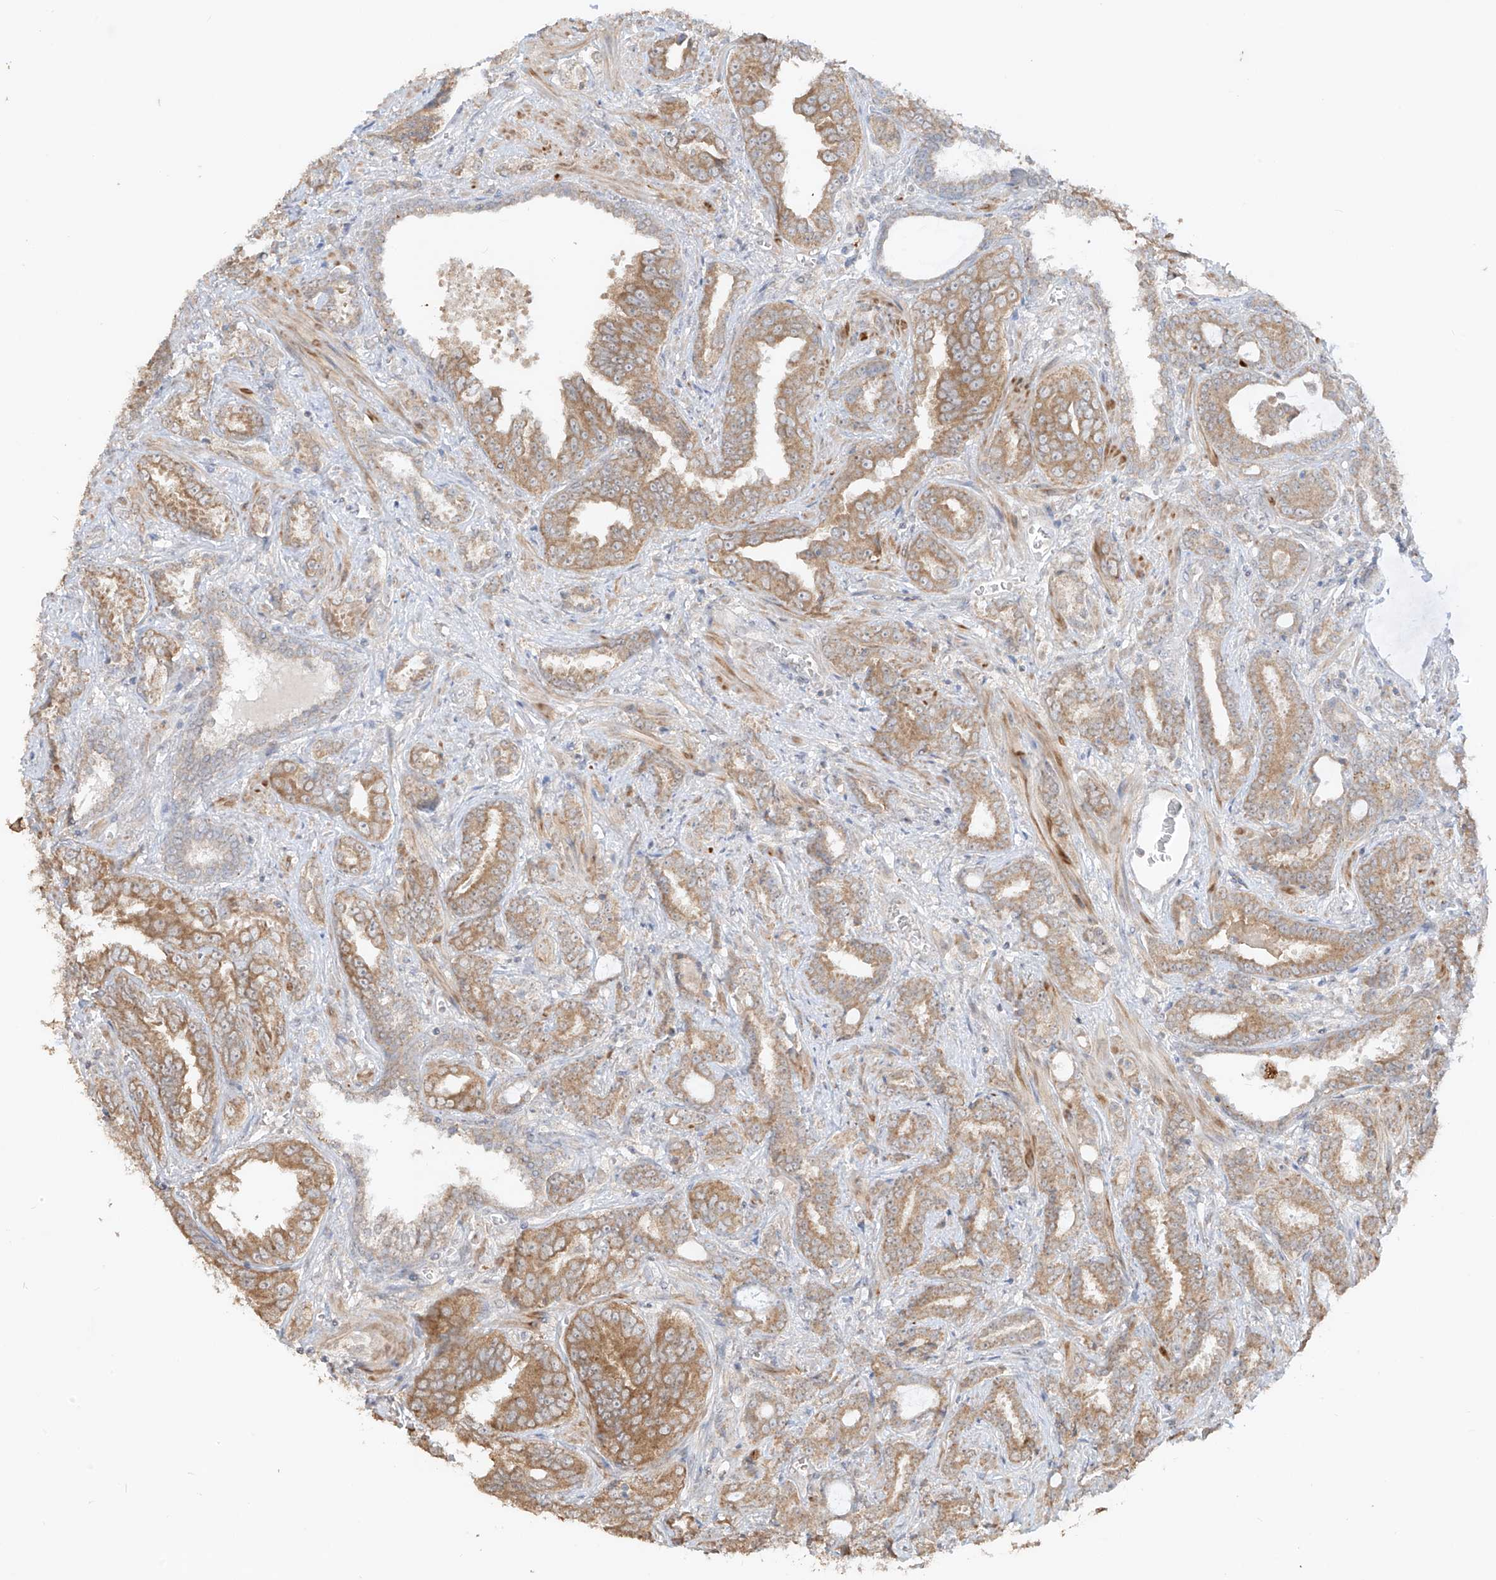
{"staining": {"intensity": "moderate", "quantity": ">75%", "location": "cytoplasmic/membranous"}, "tissue": "prostate cancer", "cell_type": "Tumor cells", "image_type": "cancer", "snomed": [{"axis": "morphology", "description": "Adenocarcinoma, High grade"}, {"axis": "topography", "description": "Prostate and seminal vesicle, NOS"}], "caption": "Human prostate high-grade adenocarcinoma stained with a protein marker displays moderate staining in tumor cells.", "gene": "MTUS2", "patient": {"sex": "male", "age": 67}}